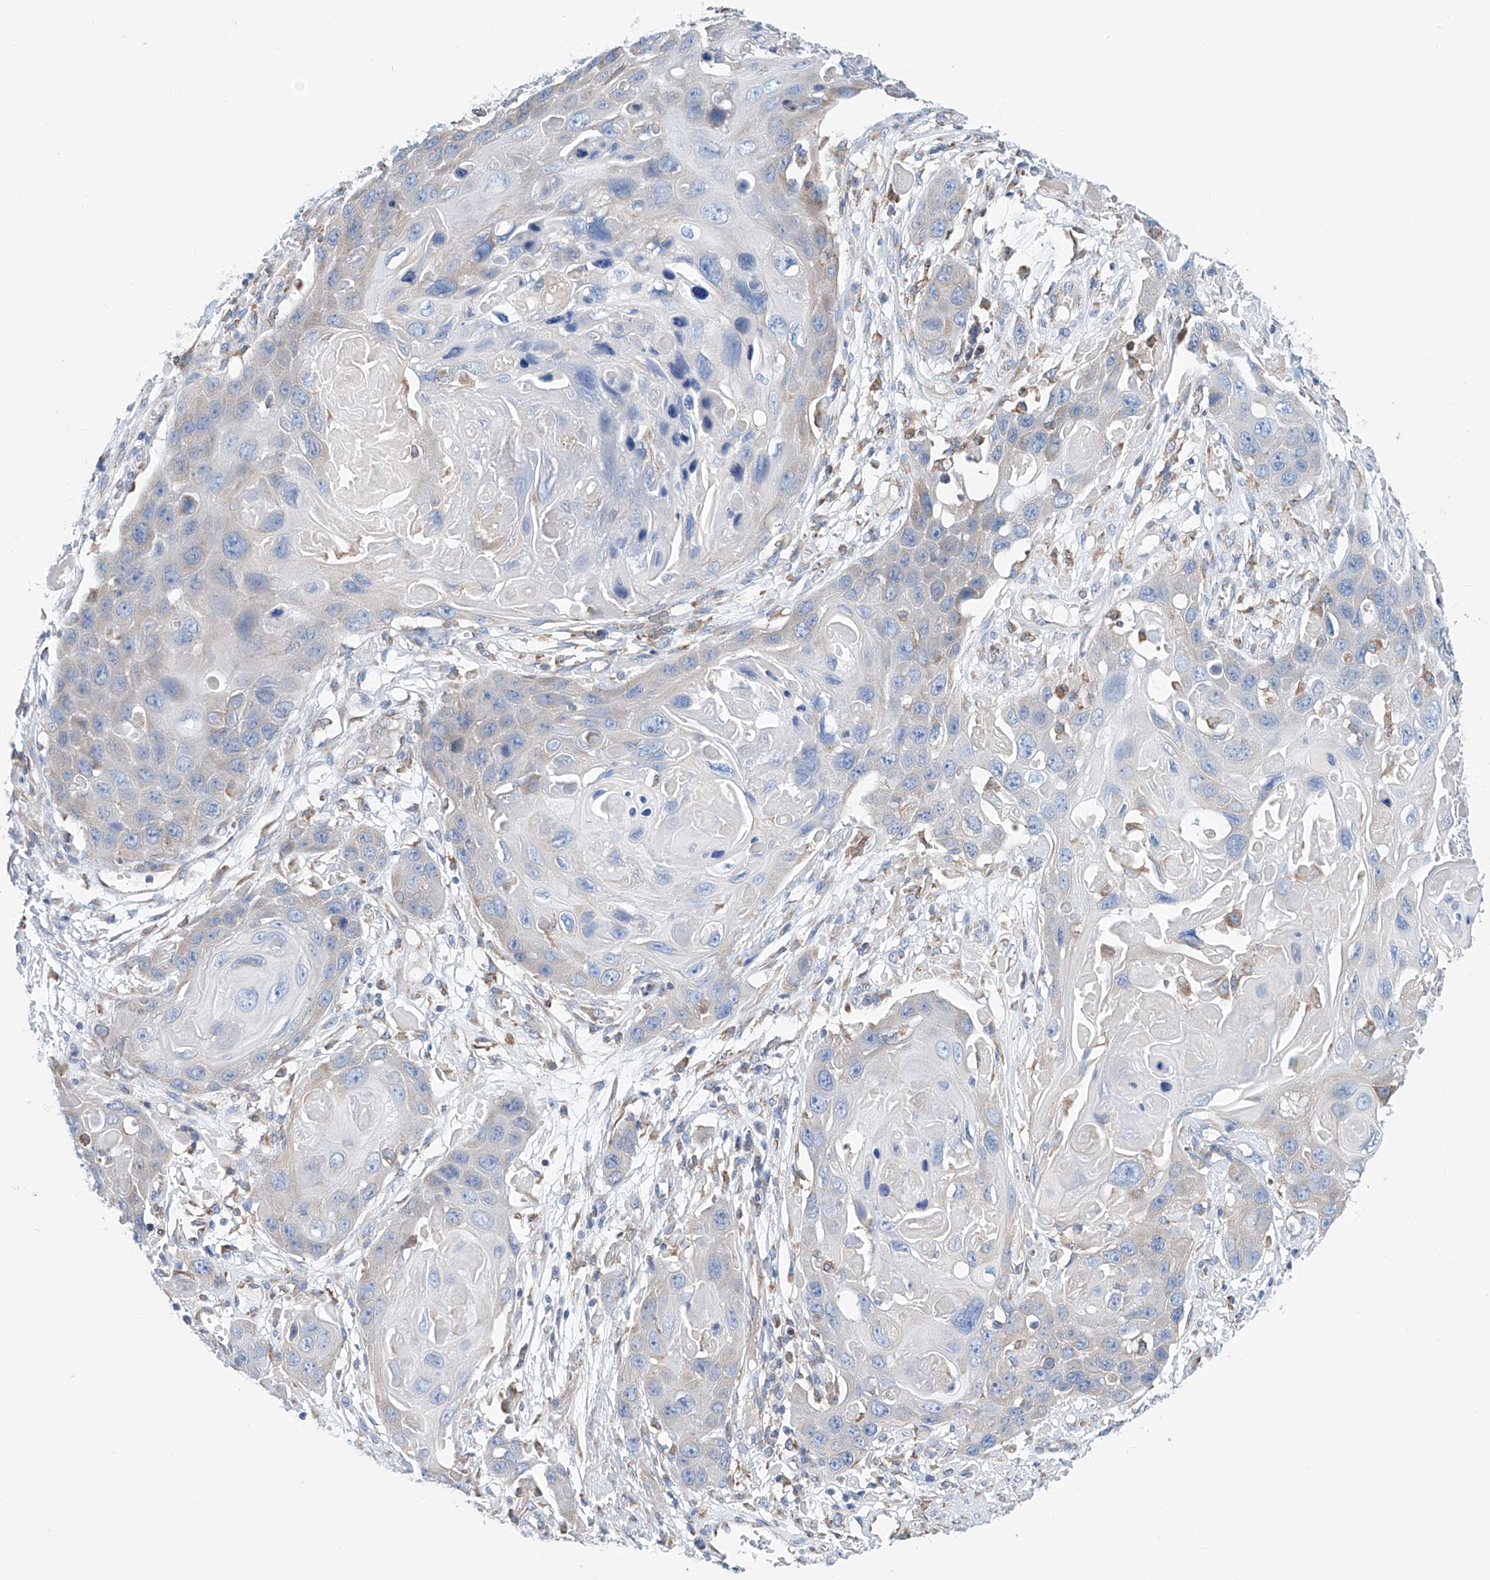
{"staining": {"intensity": "negative", "quantity": "none", "location": "none"}, "tissue": "skin cancer", "cell_type": "Tumor cells", "image_type": "cancer", "snomed": [{"axis": "morphology", "description": "Squamous cell carcinoma, NOS"}, {"axis": "topography", "description": "Skin"}], "caption": "Tumor cells show no significant positivity in skin cancer.", "gene": "MAD2L1", "patient": {"sex": "male", "age": 55}}